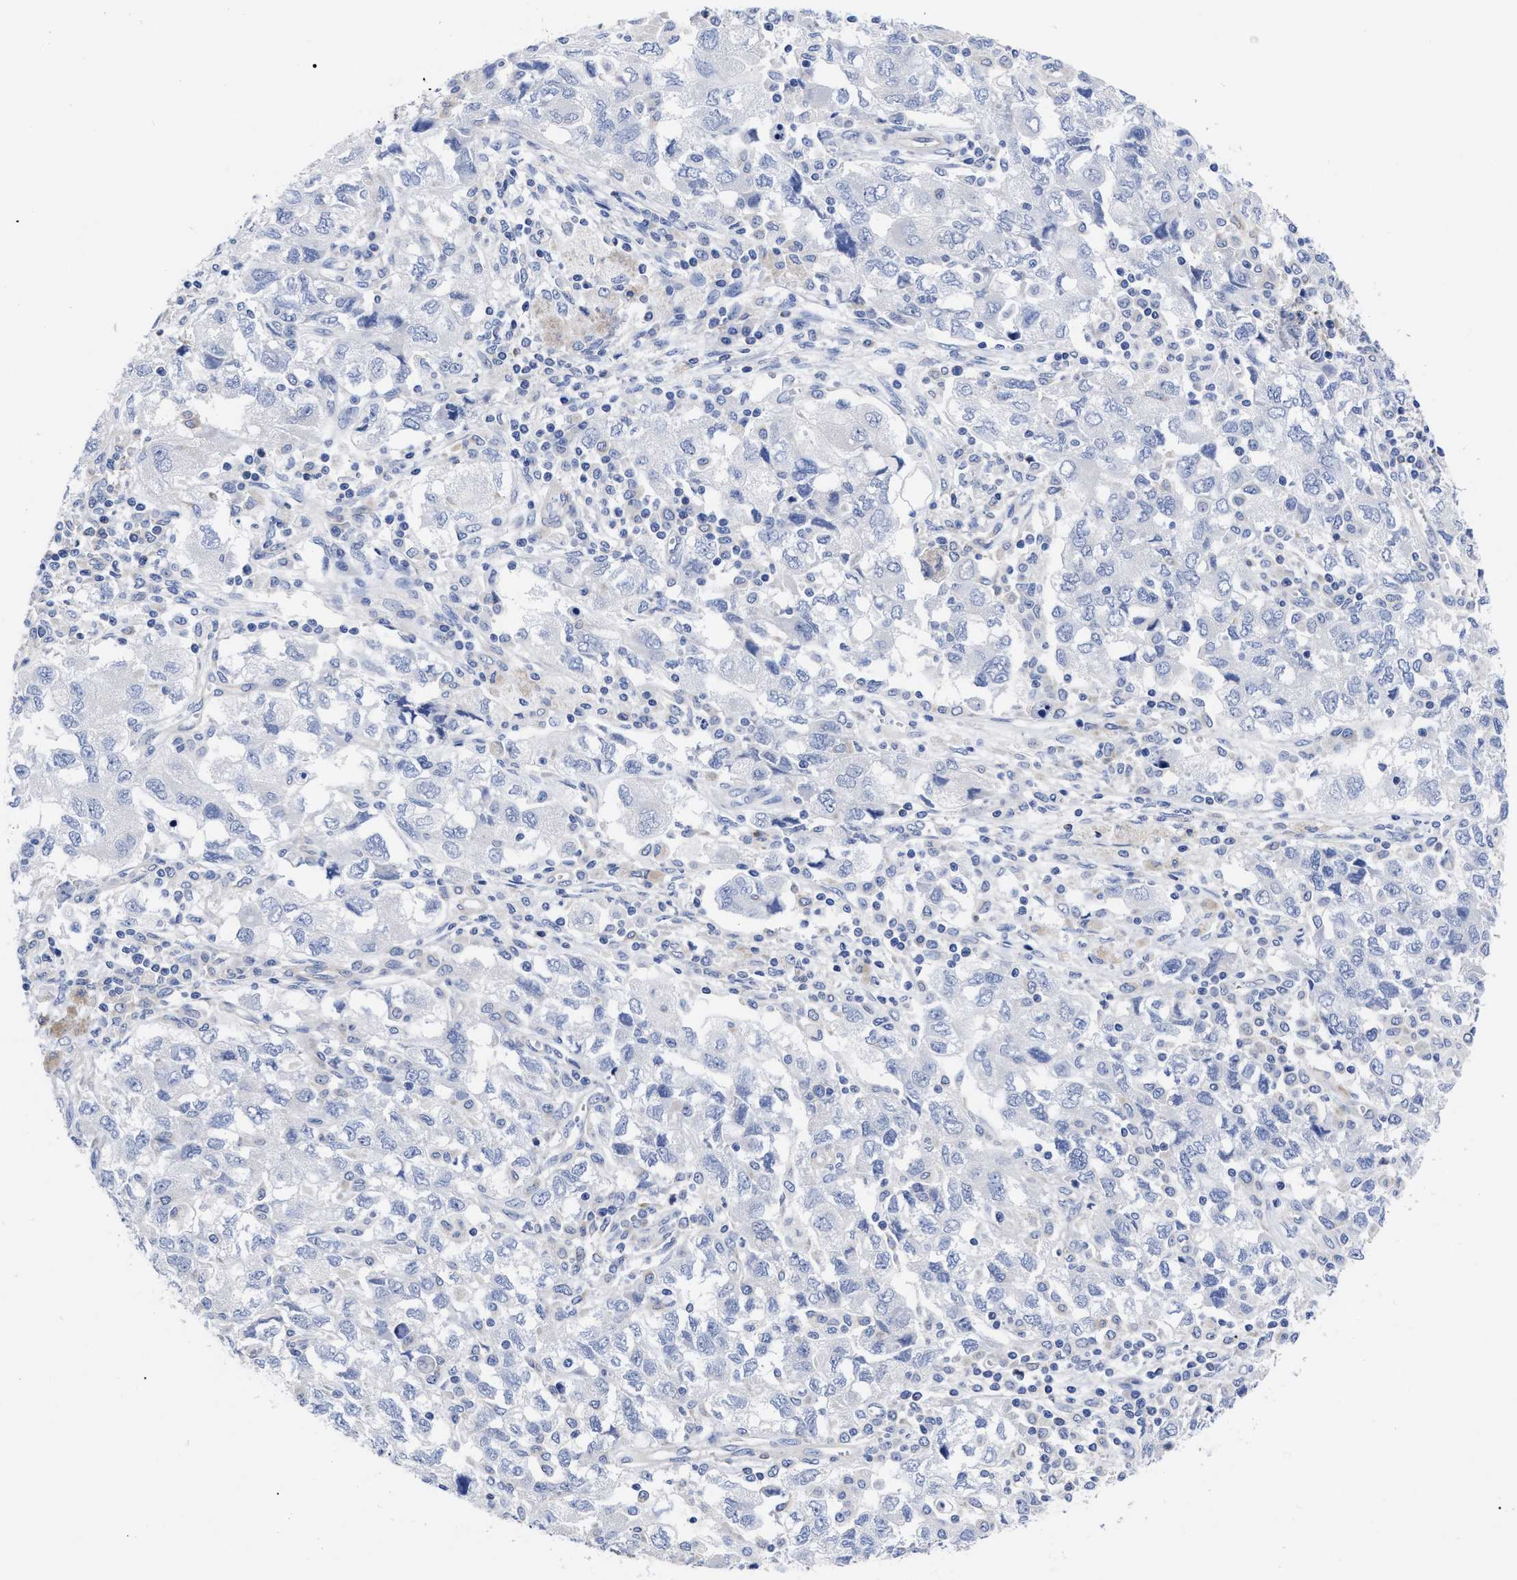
{"staining": {"intensity": "negative", "quantity": "none", "location": "none"}, "tissue": "ovarian cancer", "cell_type": "Tumor cells", "image_type": "cancer", "snomed": [{"axis": "morphology", "description": "Carcinoma, NOS"}, {"axis": "morphology", "description": "Cystadenocarcinoma, serous, NOS"}, {"axis": "topography", "description": "Ovary"}], "caption": "Photomicrograph shows no significant protein positivity in tumor cells of ovarian cancer.", "gene": "IRAG2", "patient": {"sex": "female", "age": 69}}